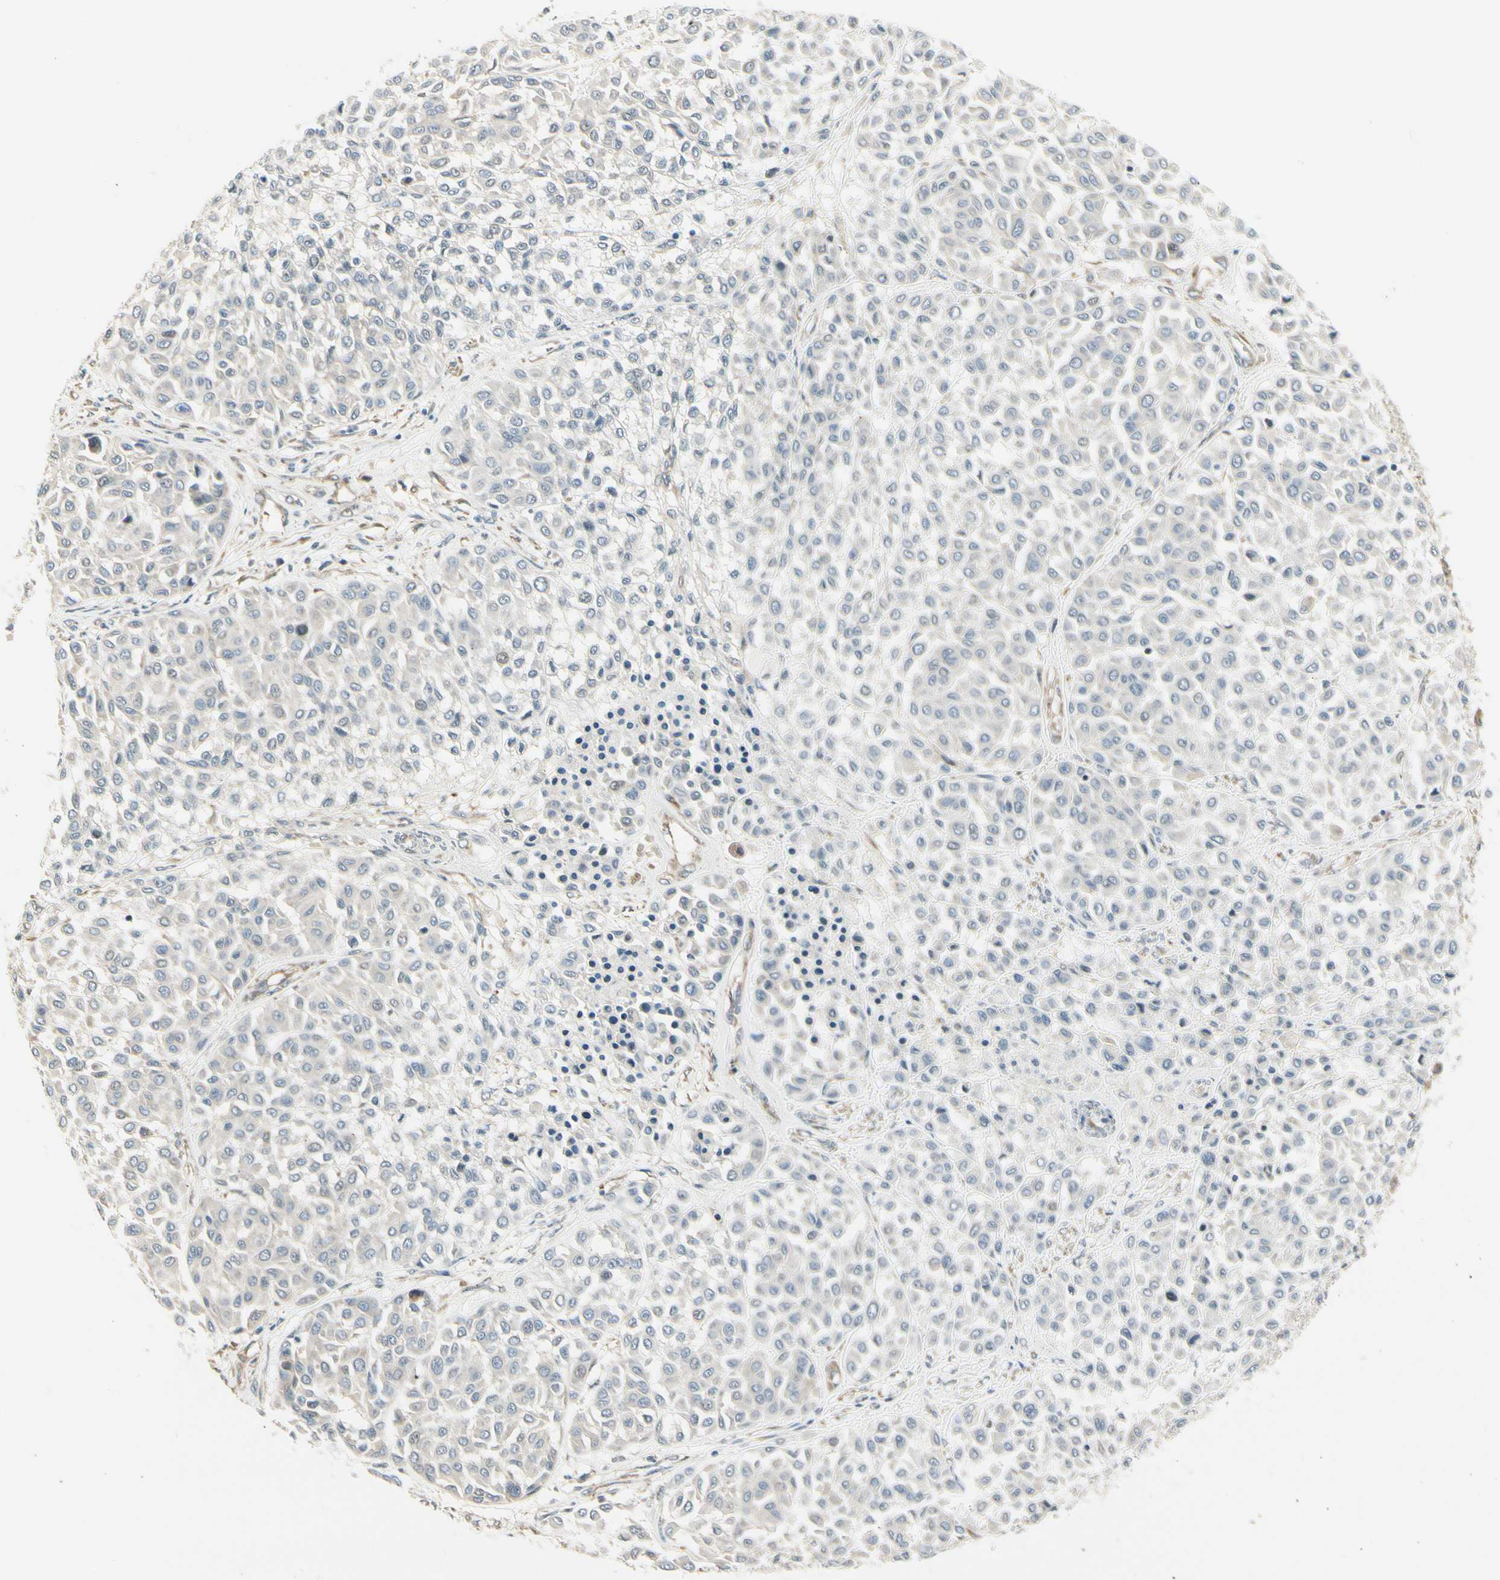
{"staining": {"intensity": "weak", "quantity": "25%-75%", "location": "cytoplasmic/membranous"}, "tissue": "melanoma", "cell_type": "Tumor cells", "image_type": "cancer", "snomed": [{"axis": "morphology", "description": "Malignant melanoma, Metastatic site"}, {"axis": "topography", "description": "Soft tissue"}], "caption": "A low amount of weak cytoplasmic/membranous expression is identified in about 25%-75% of tumor cells in malignant melanoma (metastatic site) tissue. (DAB (3,3'-diaminobenzidine) IHC with brightfield microscopy, high magnification).", "gene": "MANSC1", "patient": {"sex": "male", "age": 41}}